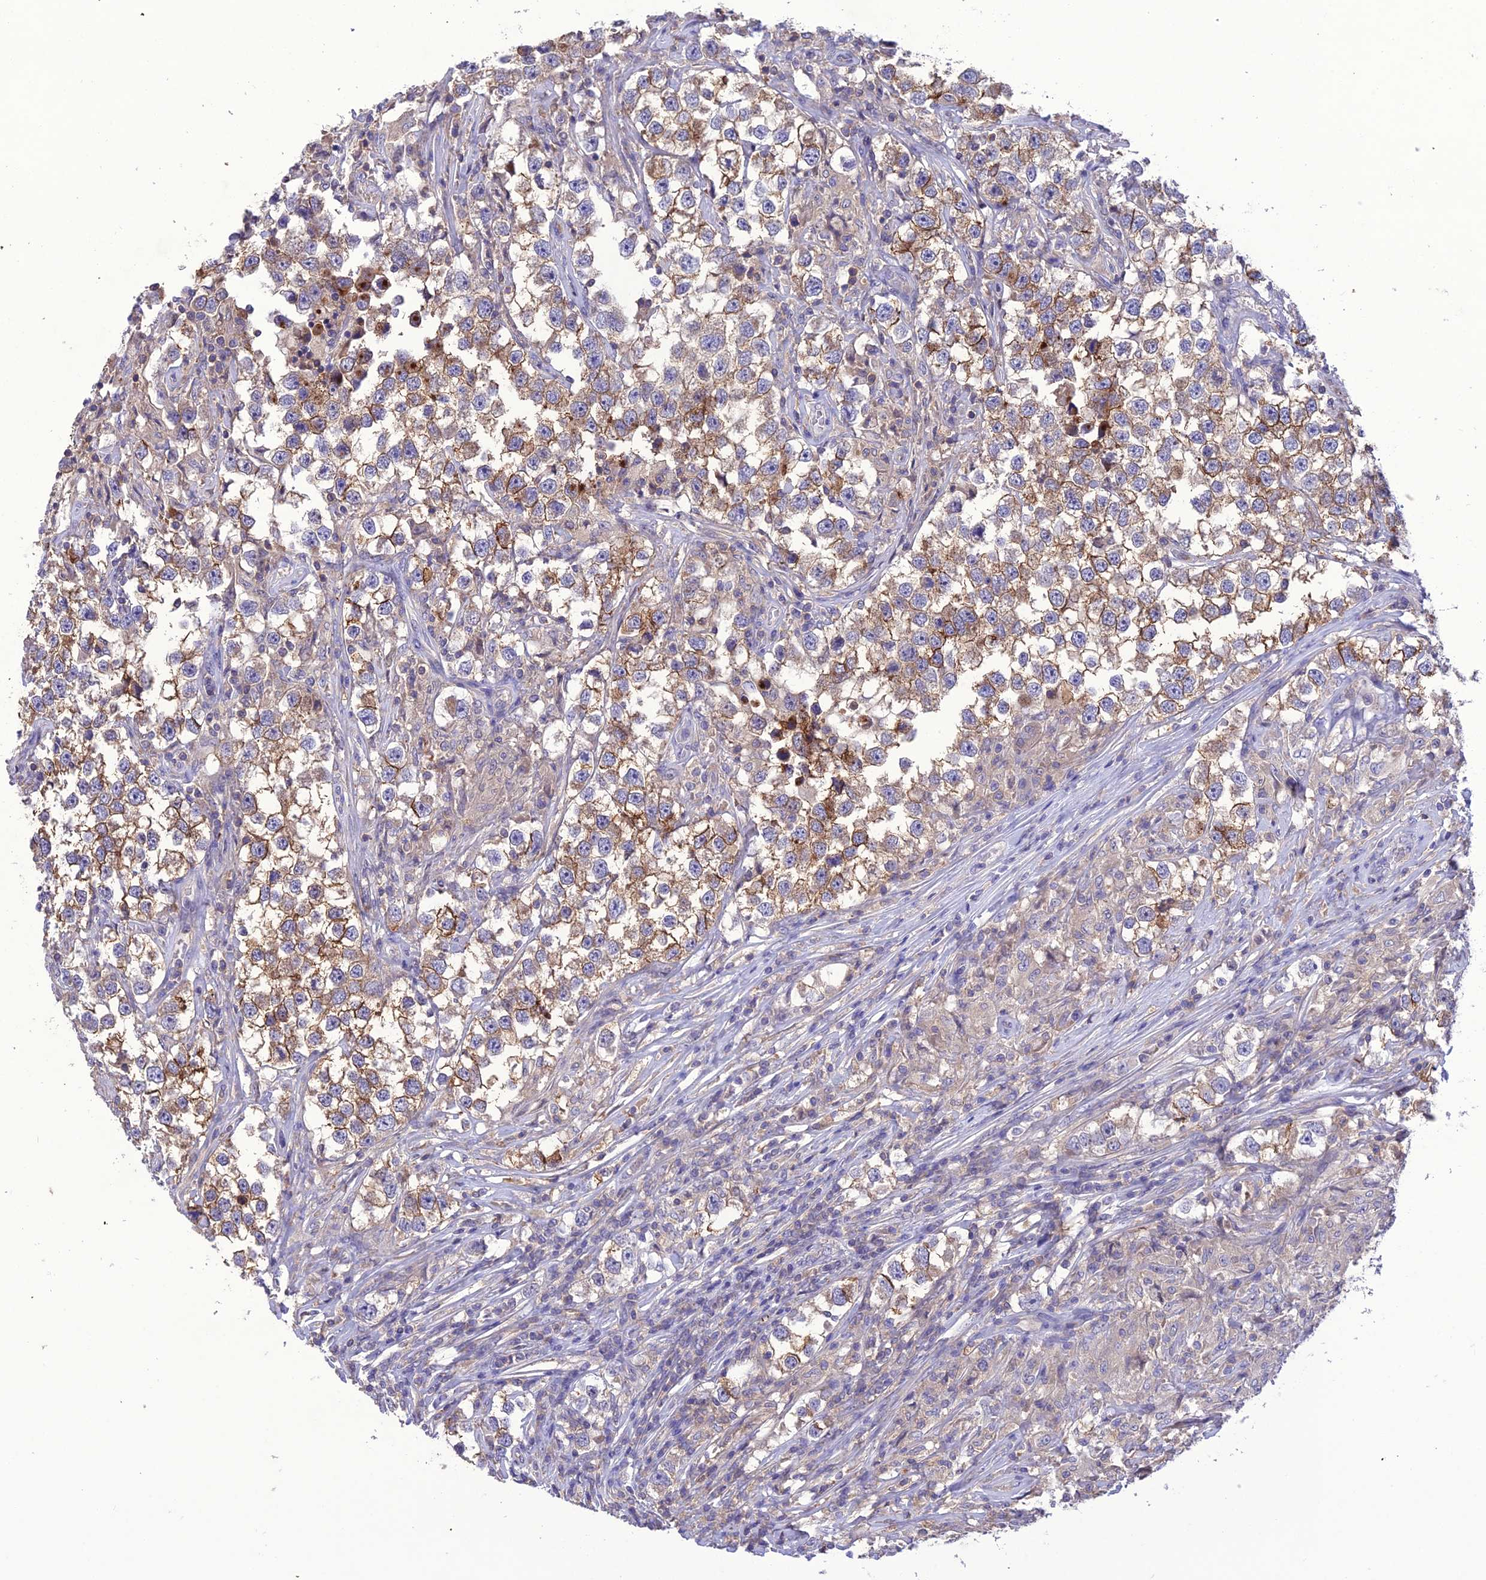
{"staining": {"intensity": "moderate", "quantity": "25%-75%", "location": "cytoplasmic/membranous"}, "tissue": "testis cancer", "cell_type": "Tumor cells", "image_type": "cancer", "snomed": [{"axis": "morphology", "description": "Seminoma, NOS"}, {"axis": "topography", "description": "Testis"}], "caption": "Approximately 25%-75% of tumor cells in testis cancer reveal moderate cytoplasmic/membranous protein expression as visualized by brown immunohistochemical staining.", "gene": "SNX24", "patient": {"sex": "male", "age": 46}}